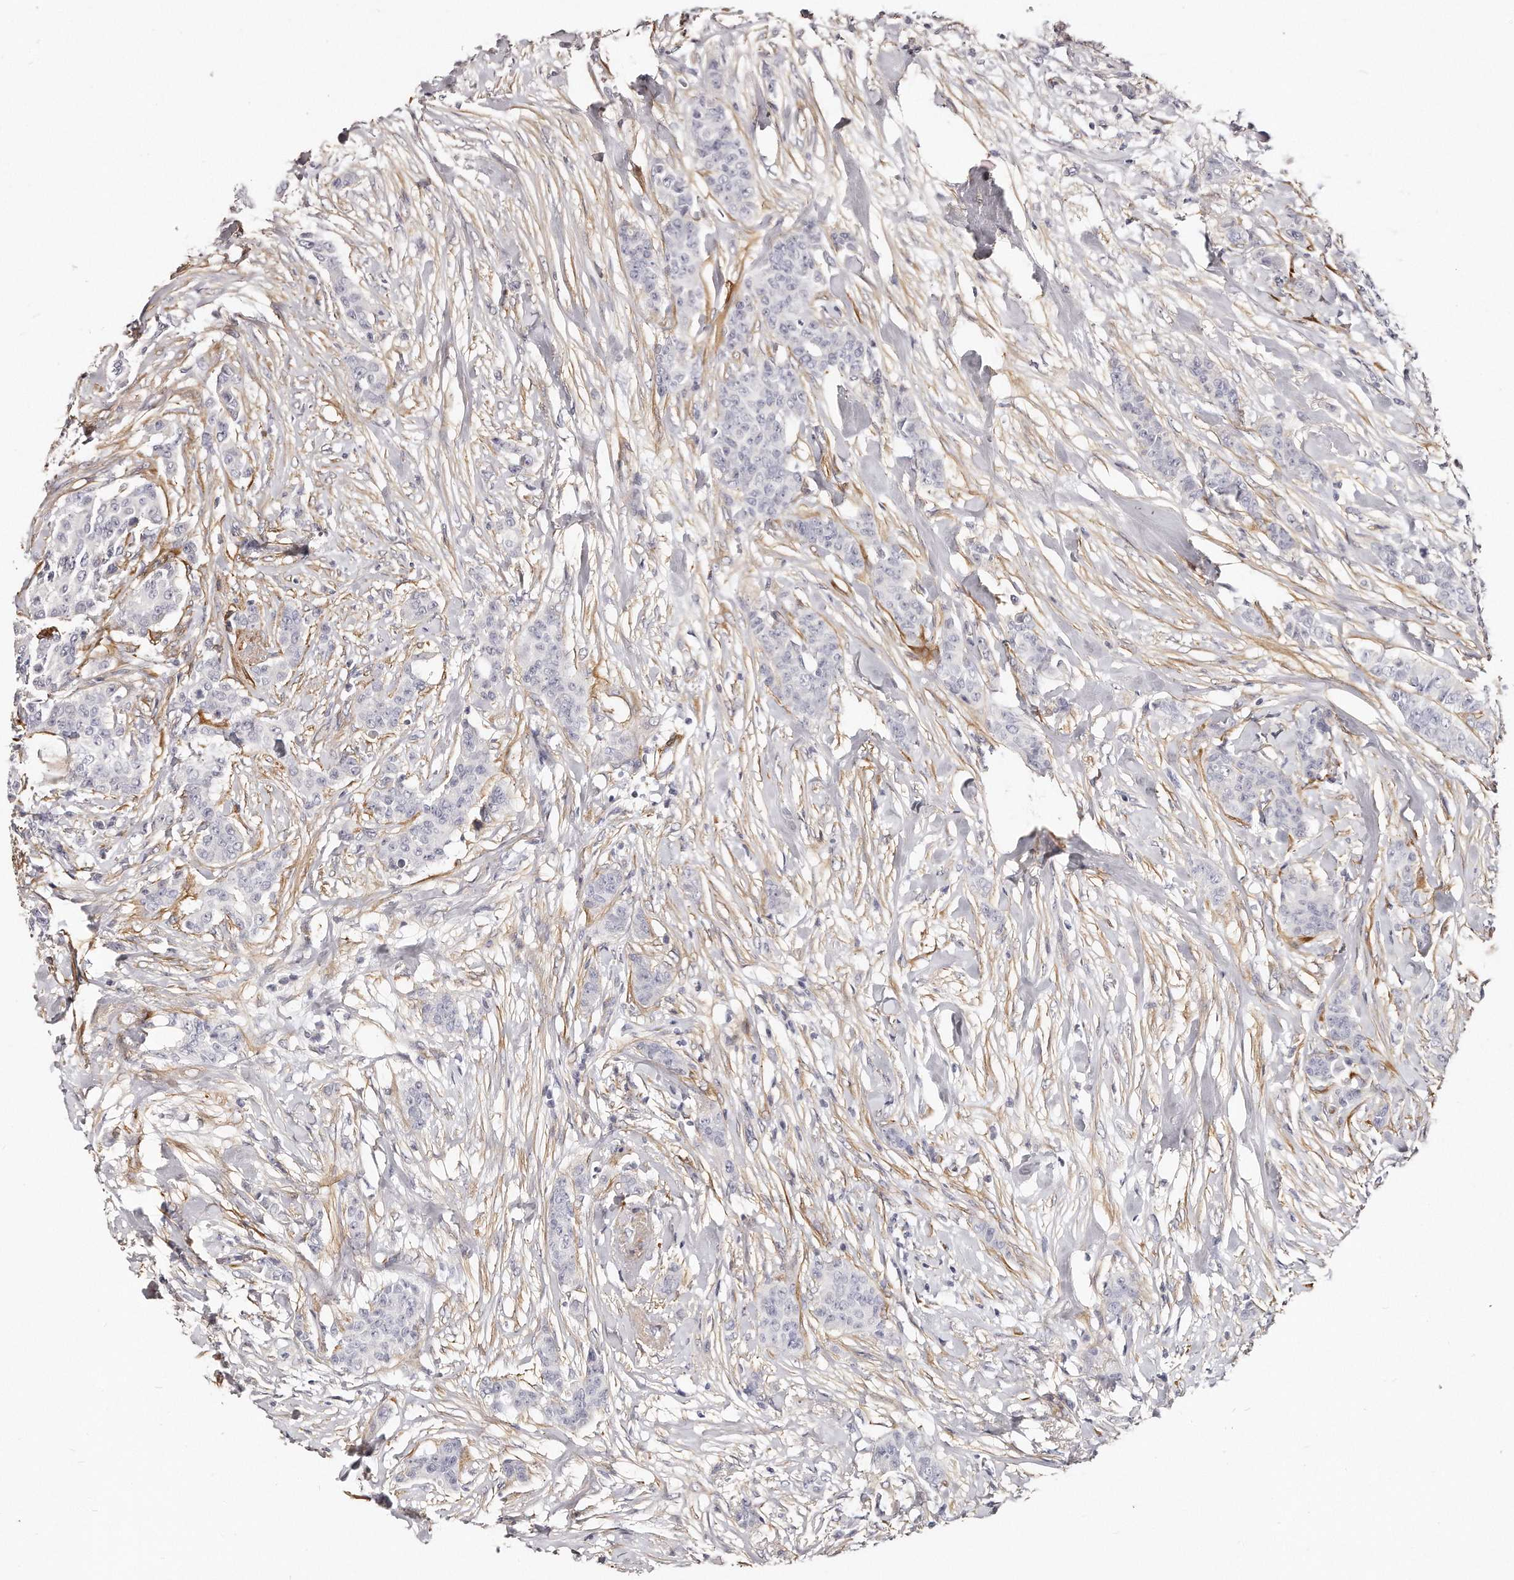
{"staining": {"intensity": "negative", "quantity": "none", "location": "none"}, "tissue": "breast cancer", "cell_type": "Tumor cells", "image_type": "cancer", "snomed": [{"axis": "morphology", "description": "Duct carcinoma"}, {"axis": "topography", "description": "Breast"}], "caption": "Immunohistochemistry (IHC) of human intraductal carcinoma (breast) displays no staining in tumor cells.", "gene": "LMOD1", "patient": {"sex": "female", "age": 40}}